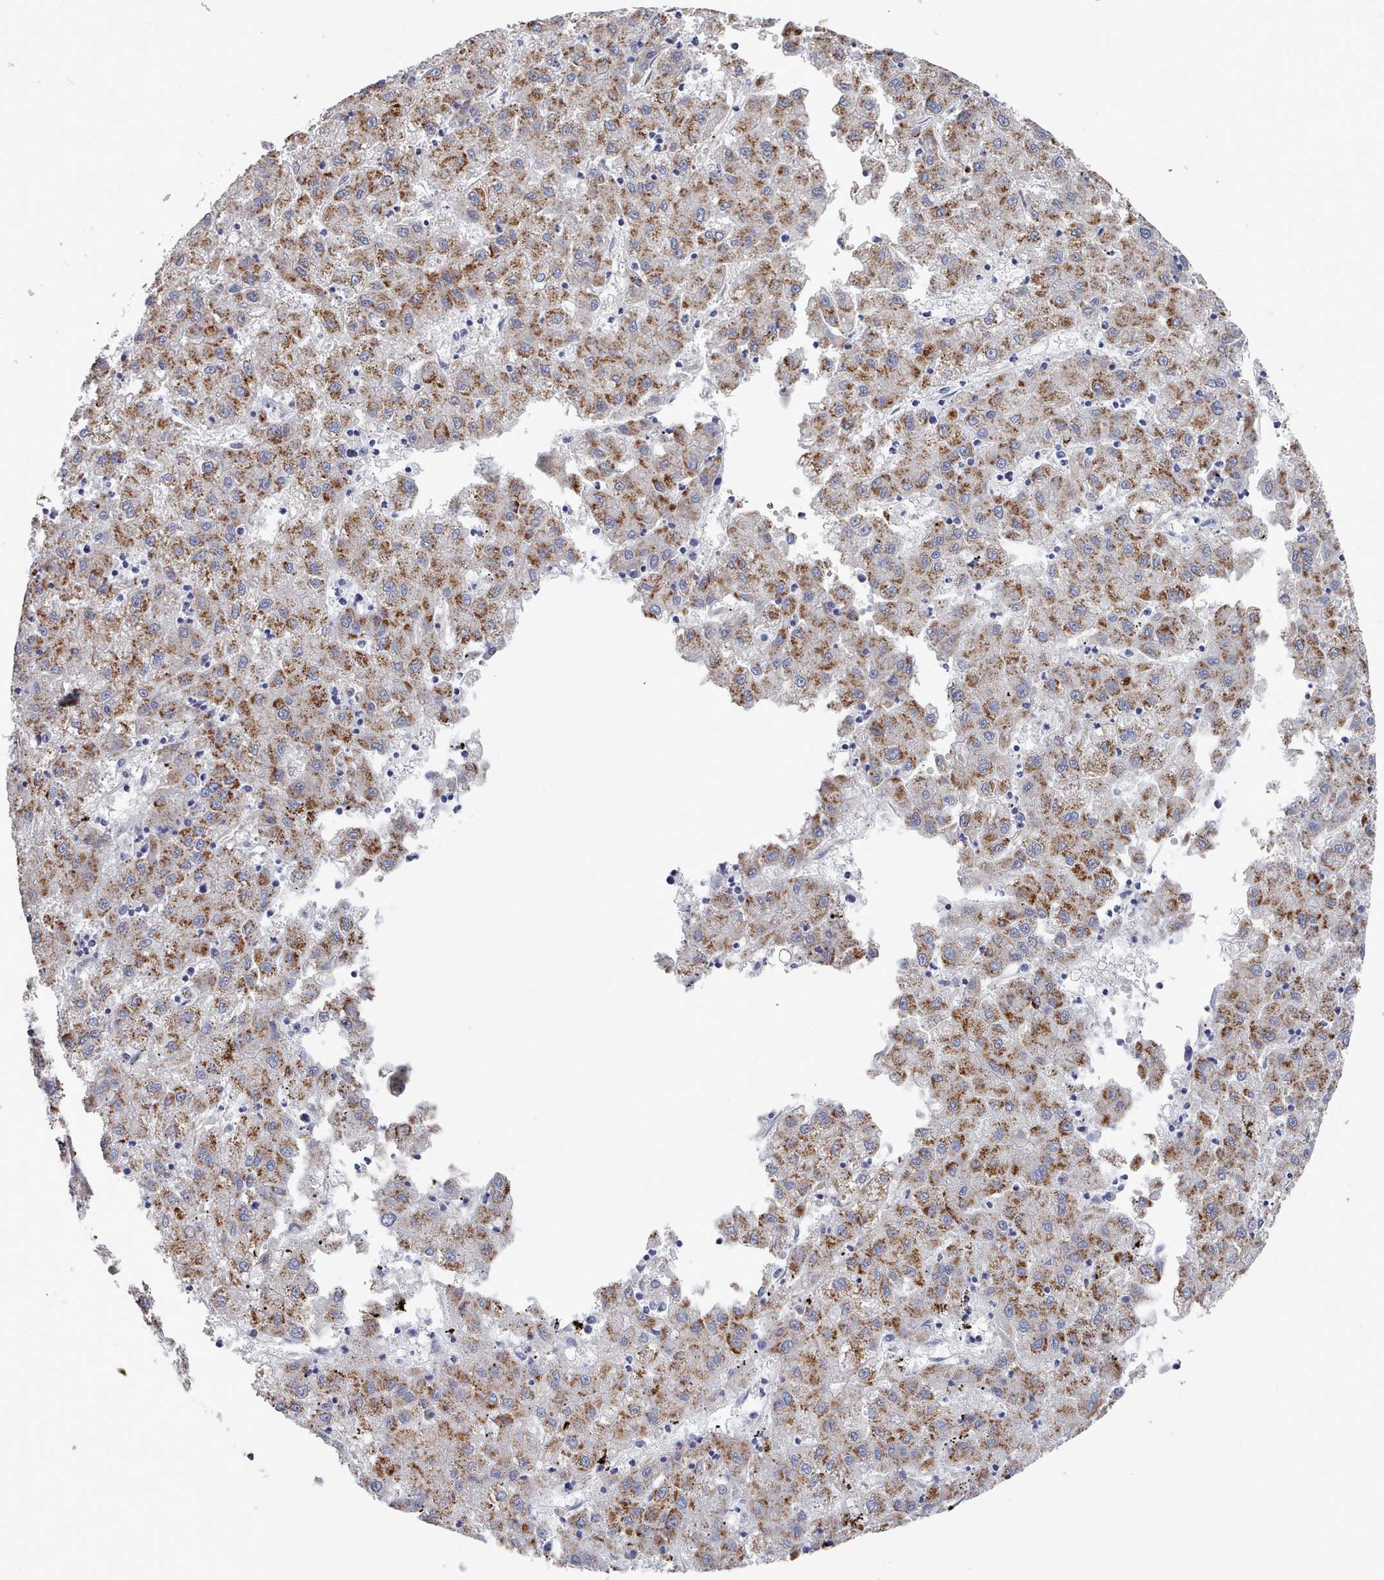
{"staining": {"intensity": "moderate", "quantity": "25%-75%", "location": "cytoplasmic/membranous"}, "tissue": "liver cancer", "cell_type": "Tumor cells", "image_type": "cancer", "snomed": [{"axis": "morphology", "description": "Carcinoma, Hepatocellular, NOS"}, {"axis": "topography", "description": "Liver"}], "caption": "This image shows immunohistochemistry staining of human hepatocellular carcinoma (liver), with medium moderate cytoplasmic/membranous staining in approximately 25%-75% of tumor cells.", "gene": "ACAD11", "patient": {"sex": "male", "age": 72}}